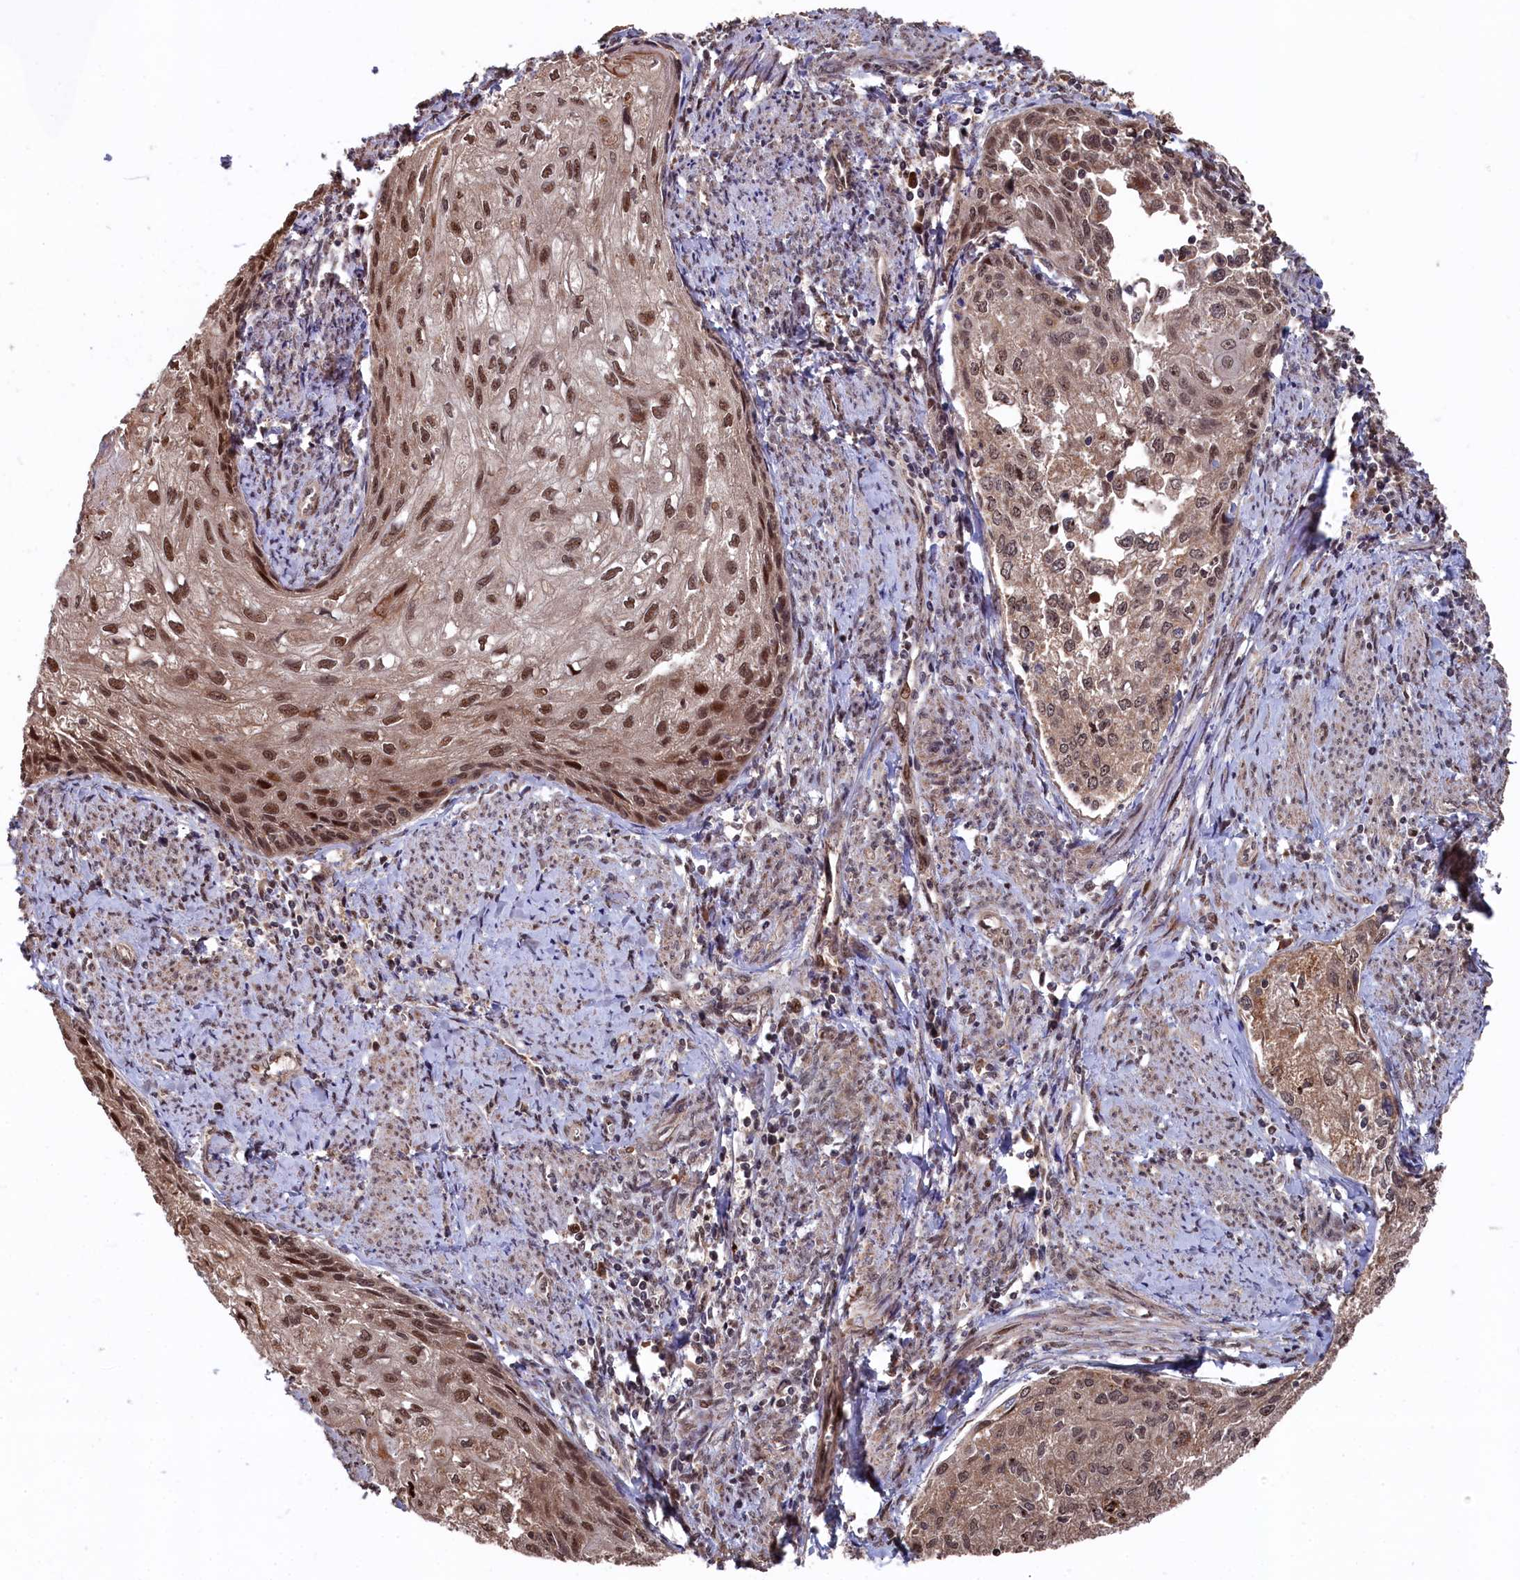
{"staining": {"intensity": "moderate", "quantity": ">75%", "location": "nuclear"}, "tissue": "cervical cancer", "cell_type": "Tumor cells", "image_type": "cancer", "snomed": [{"axis": "morphology", "description": "Squamous cell carcinoma, NOS"}, {"axis": "topography", "description": "Cervix"}], "caption": "Tumor cells reveal moderate nuclear staining in about >75% of cells in cervical cancer.", "gene": "CLPX", "patient": {"sex": "female", "age": 67}}